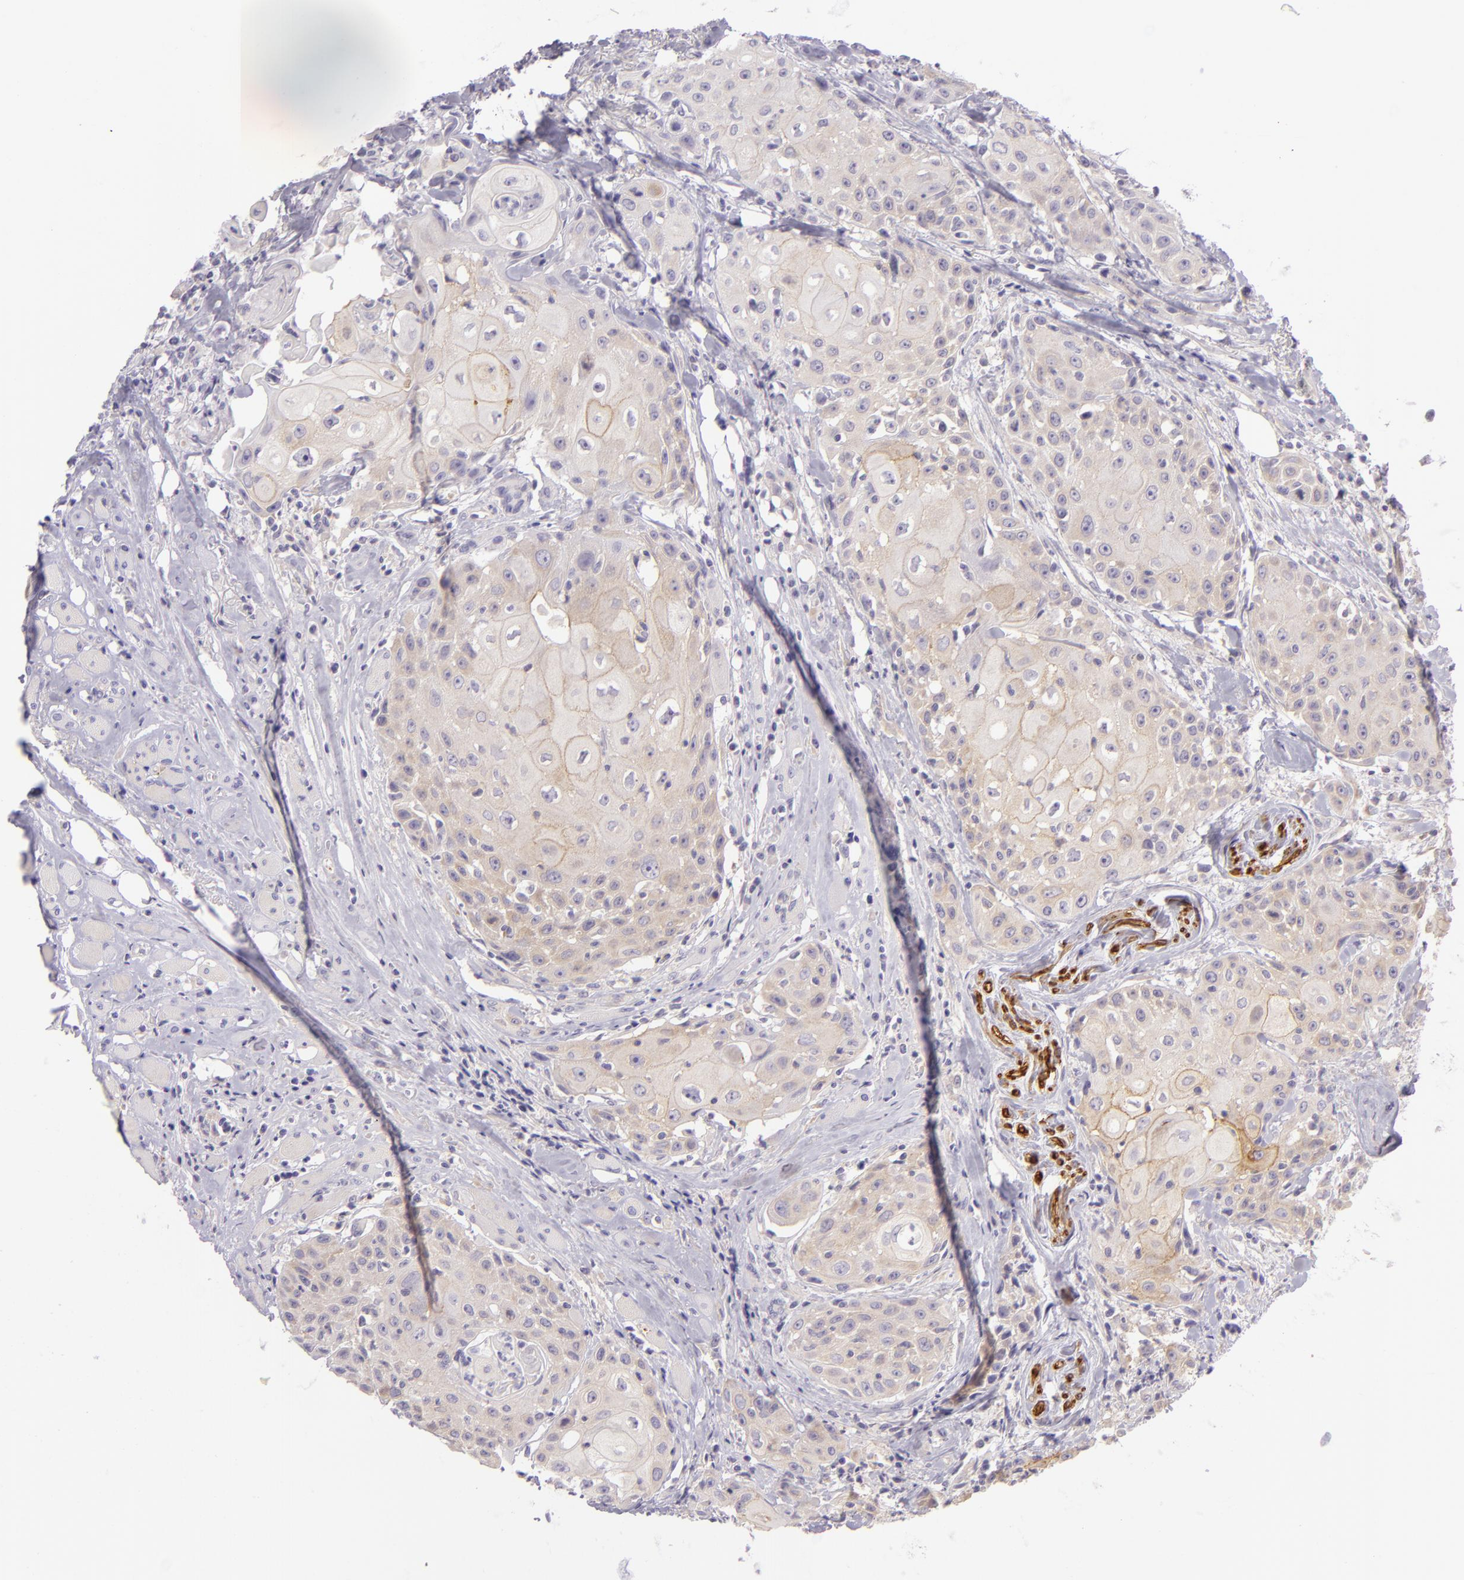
{"staining": {"intensity": "weak", "quantity": "<25%", "location": "cytoplasmic/membranous"}, "tissue": "head and neck cancer", "cell_type": "Tumor cells", "image_type": "cancer", "snomed": [{"axis": "morphology", "description": "Squamous cell carcinoma, NOS"}, {"axis": "topography", "description": "Oral tissue"}, {"axis": "topography", "description": "Head-Neck"}], "caption": "Tumor cells are negative for brown protein staining in head and neck squamous cell carcinoma.", "gene": "ZC3H7B", "patient": {"sex": "female", "age": 82}}